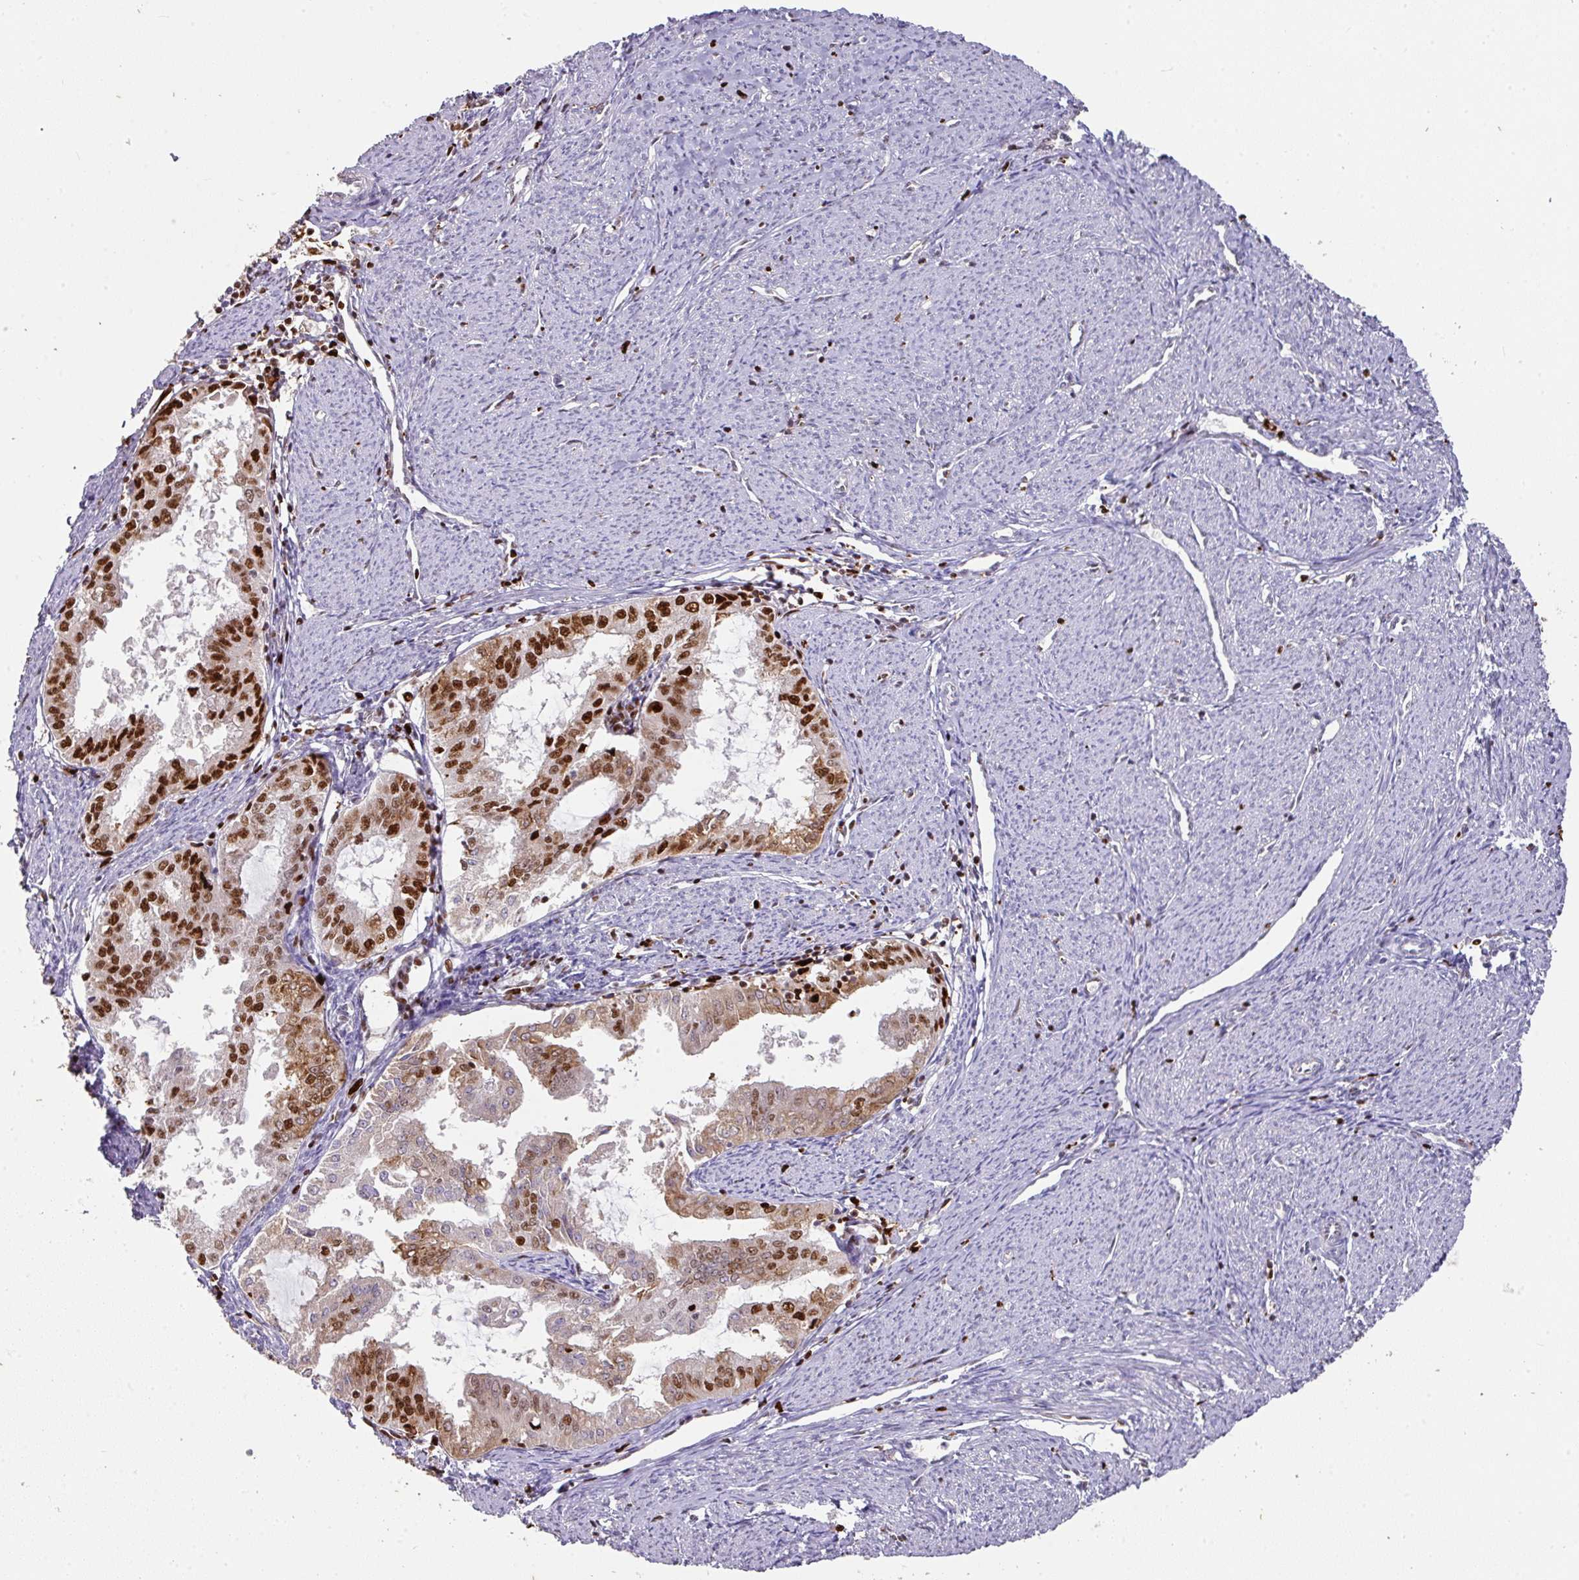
{"staining": {"intensity": "strong", "quantity": ">75%", "location": "nuclear"}, "tissue": "endometrial cancer", "cell_type": "Tumor cells", "image_type": "cancer", "snomed": [{"axis": "morphology", "description": "Adenocarcinoma, NOS"}, {"axis": "topography", "description": "Endometrium"}], "caption": "Human endometrial cancer stained with a brown dye displays strong nuclear positive staining in approximately >75% of tumor cells.", "gene": "SAMHD1", "patient": {"sex": "female", "age": 70}}